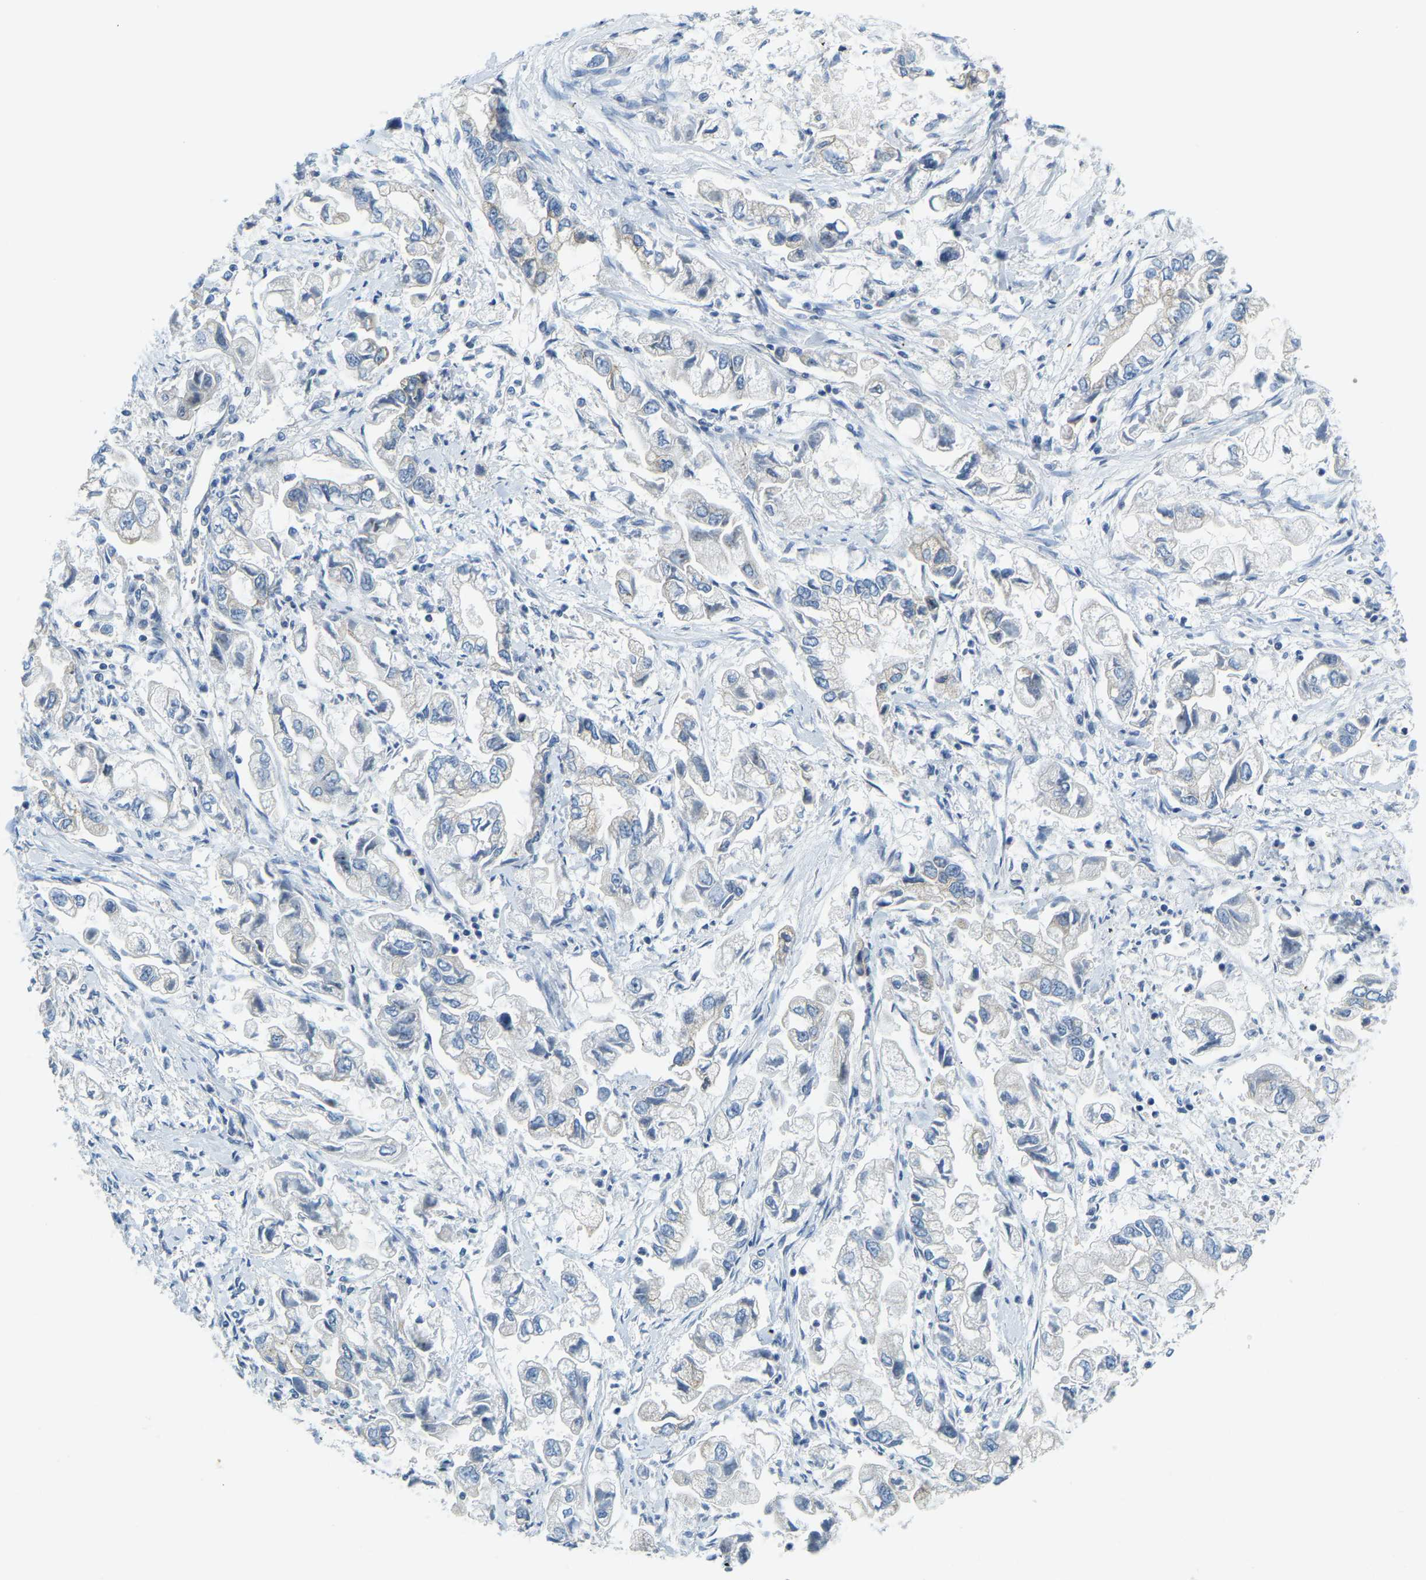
{"staining": {"intensity": "weak", "quantity": "<25%", "location": "cytoplasmic/membranous"}, "tissue": "stomach cancer", "cell_type": "Tumor cells", "image_type": "cancer", "snomed": [{"axis": "morphology", "description": "Normal tissue, NOS"}, {"axis": "morphology", "description": "Adenocarcinoma, NOS"}, {"axis": "topography", "description": "Stomach"}], "caption": "There is no significant staining in tumor cells of adenocarcinoma (stomach). The staining is performed using DAB brown chromogen with nuclei counter-stained in using hematoxylin.", "gene": "RRP1", "patient": {"sex": "male", "age": 62}}